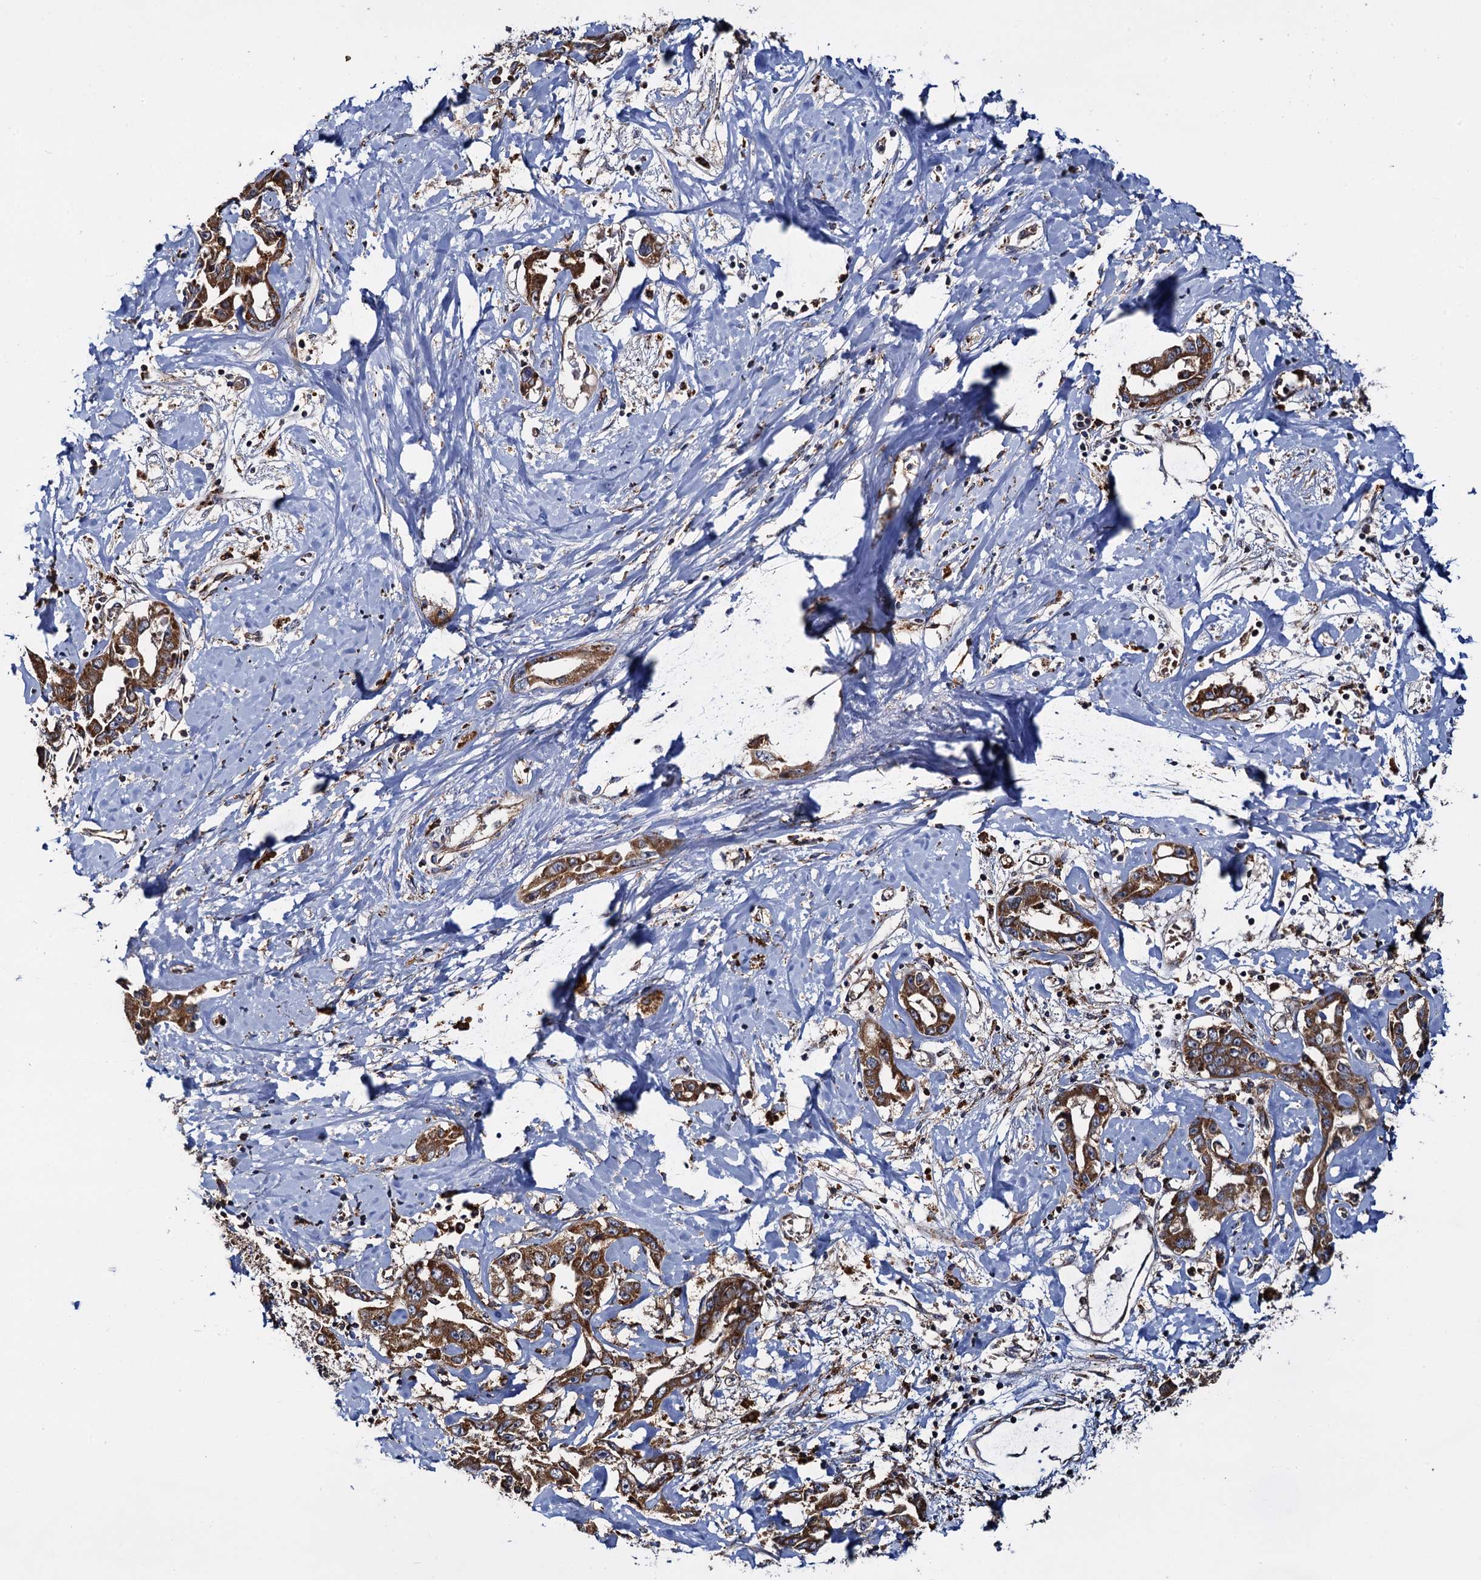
{"staining": {"intensity": "strong", "quantity": ">75%", "location": "cytoplasmic/membranous"}, "tissue": "liver cancer", "cell_type": "Tumor cells", "image_type": "cancer", "snomed": [{"axis": "morphology", "description": "Cholangiocarcinoma"}, {"axis": "topography", "description": "Liver"}], "caption": "Tumor cells reveal high levels of strong cytoplasmic/membranous positivity in approximately >75% of cells in liver cancer. (DAB IHC with brightfield microscopy, high magnification).", "gene": "UFM1", "patient": {"sex": "male", "age": 59}}